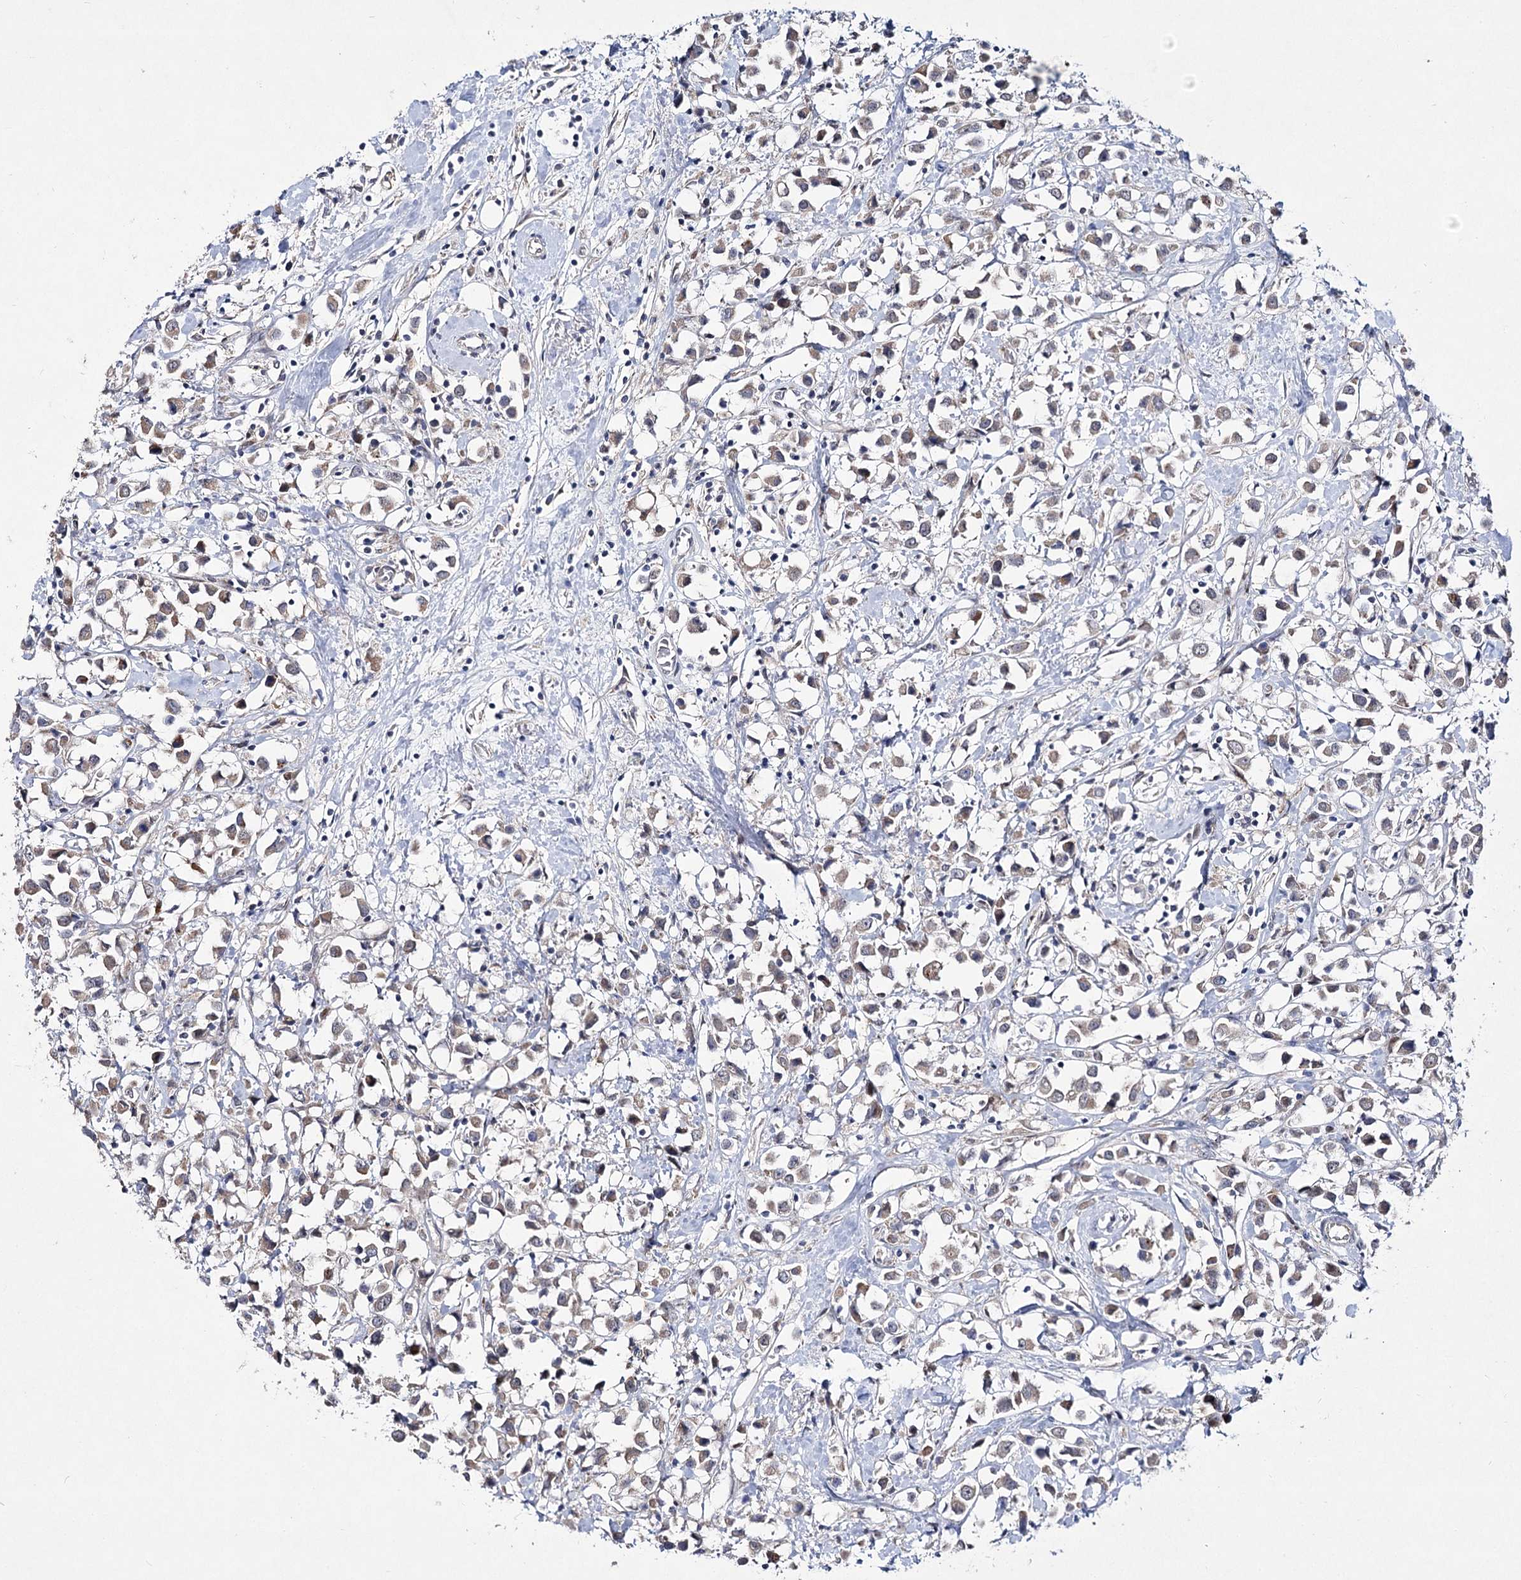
{"staining": {"intensity": "weak", "quantity": ">75%", "location": "cytoplasmic/membranous"}, "tissue": "breast cancer", "cell_type": "Tumor cells", "image_type": "cancer", "snomed": [{"axis": "morphology", "description": "Duct carcinoma"}, {"axis": "topography", "description": "Breast"}], "caption": "An immunohistochemistry micrograph of tumor tissue is shown. Protein staining in brown highlights weak cytoplasmic/membranous positivity in breast cancer (infiltrating ductal carcinoma) within tumor cells.", "gene": "ARHGAP32", "patient": {"sex": "female", "age": 61}}